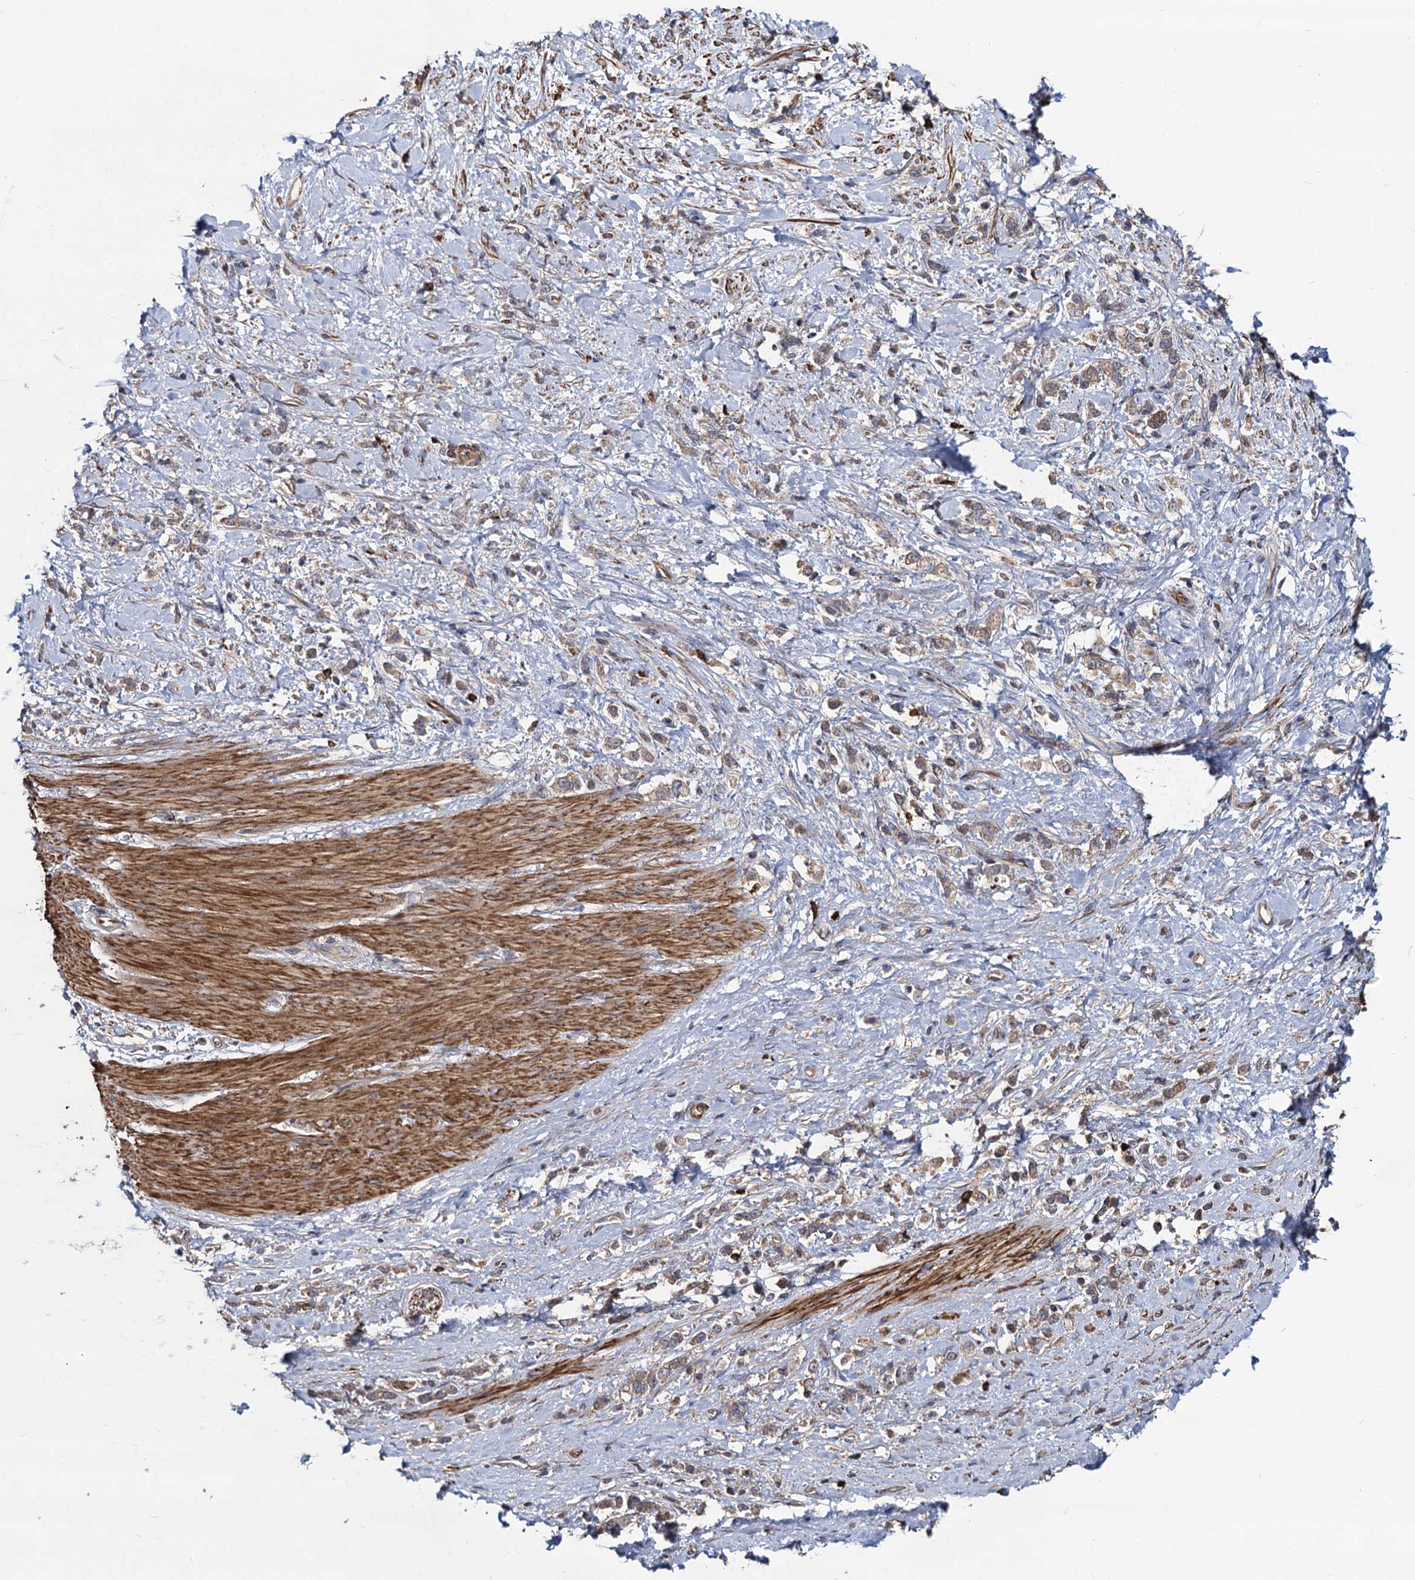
{"staining": {"intensity": "weak", "quantity": ">75%", "location": "cytoplasmic/membranous"}, "tissue": "stomach cancer", "cell_type": "Tumor cells", "image_type": "cancer", "snomed": [{"axis": "morphology", "description": "Adenocarcinoma, NOS"}, {"axis": "topography", "description": "Stomach"}], "caption": "DAB immunohistochemical staining of stomach adenocarcinoma displays weak cytoplasmic/membranous protein staining in approximately >75% of tumor cells.", "gene": "KXD1", "patient": {"sex": "female", "age": 60}}